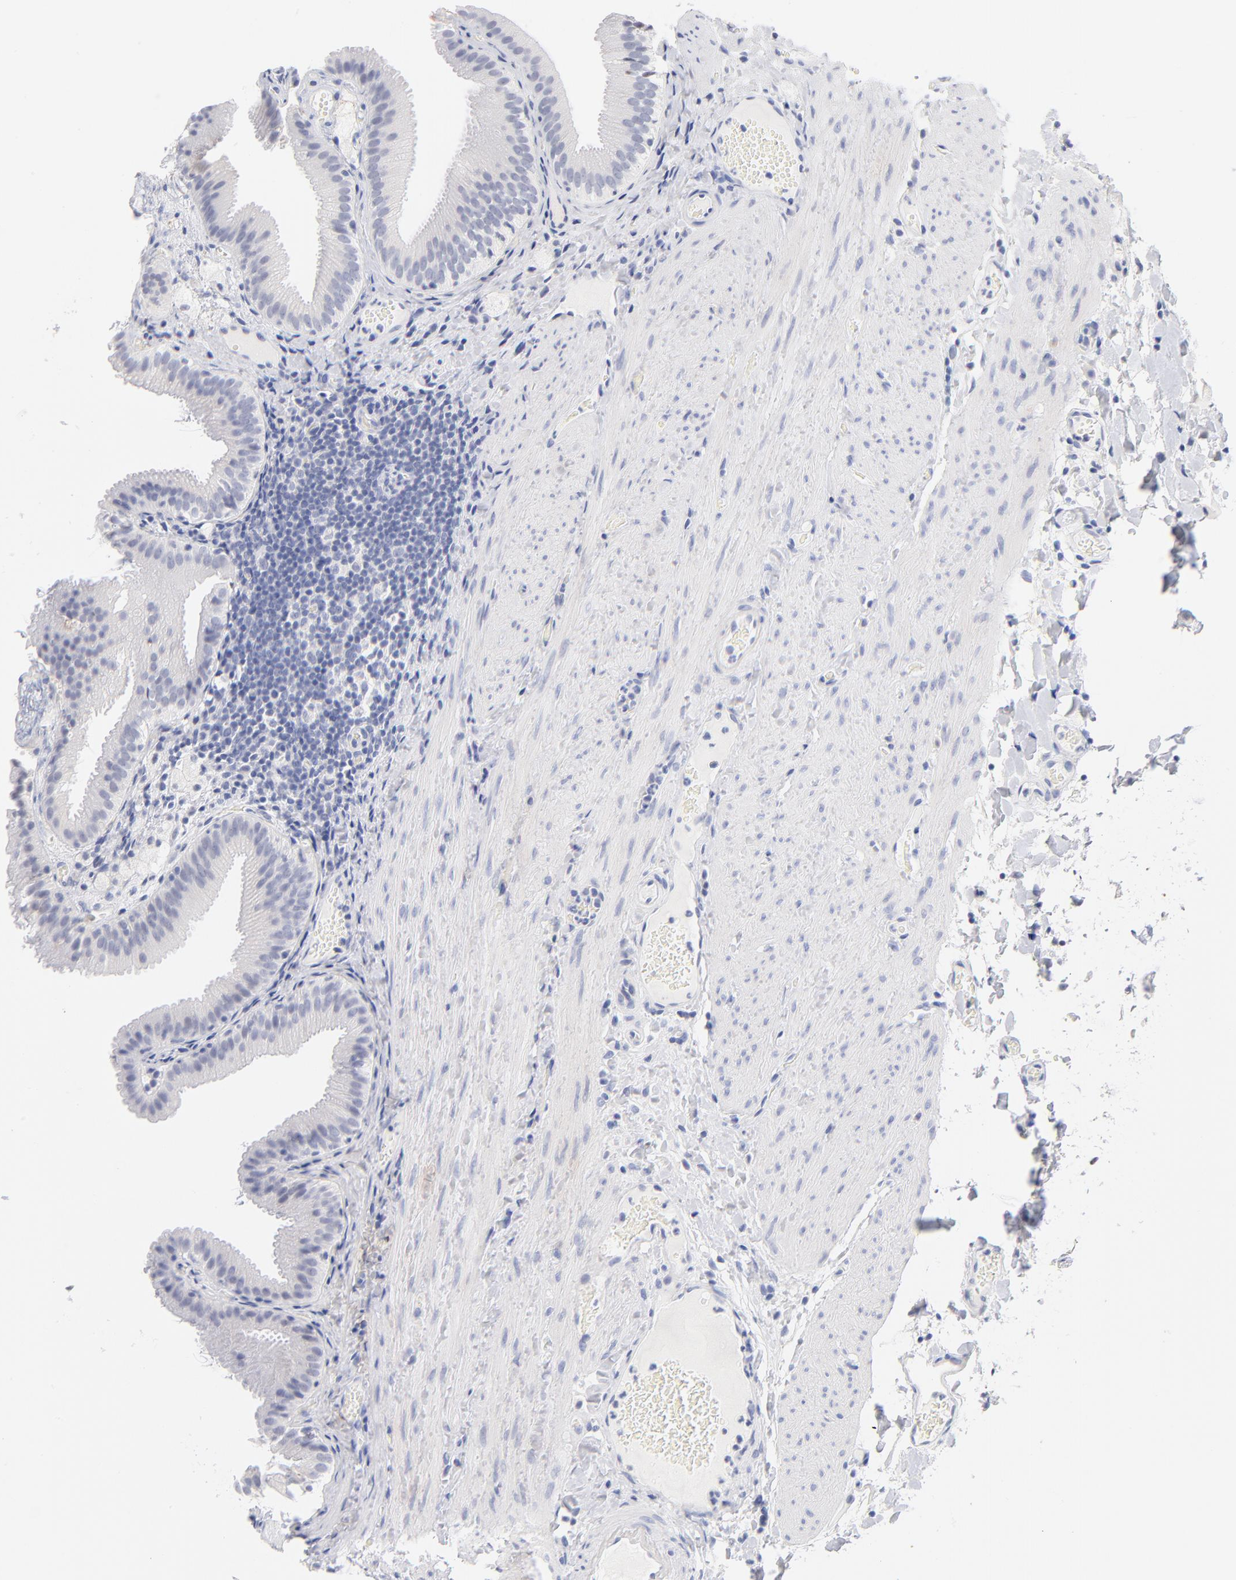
{"staining": {"intensity": "negative", "quantity": "none", "location": "none"}, "tissue": "gallbladder", "cell_type": "Glandular cells", "image_type": "normal", "snomed": [{"axis": "morphology", "description": "Normal tissue, NOS"}, {"axis": "topography", "description": "Gallbladder"}], "caption": "This is an immunohistochemistry photomicrograph of normal human gallbladder. There is no positivity in glandular cells.", "gene": "KHNYN", "patient": {"sex": "female", "age": 24}}